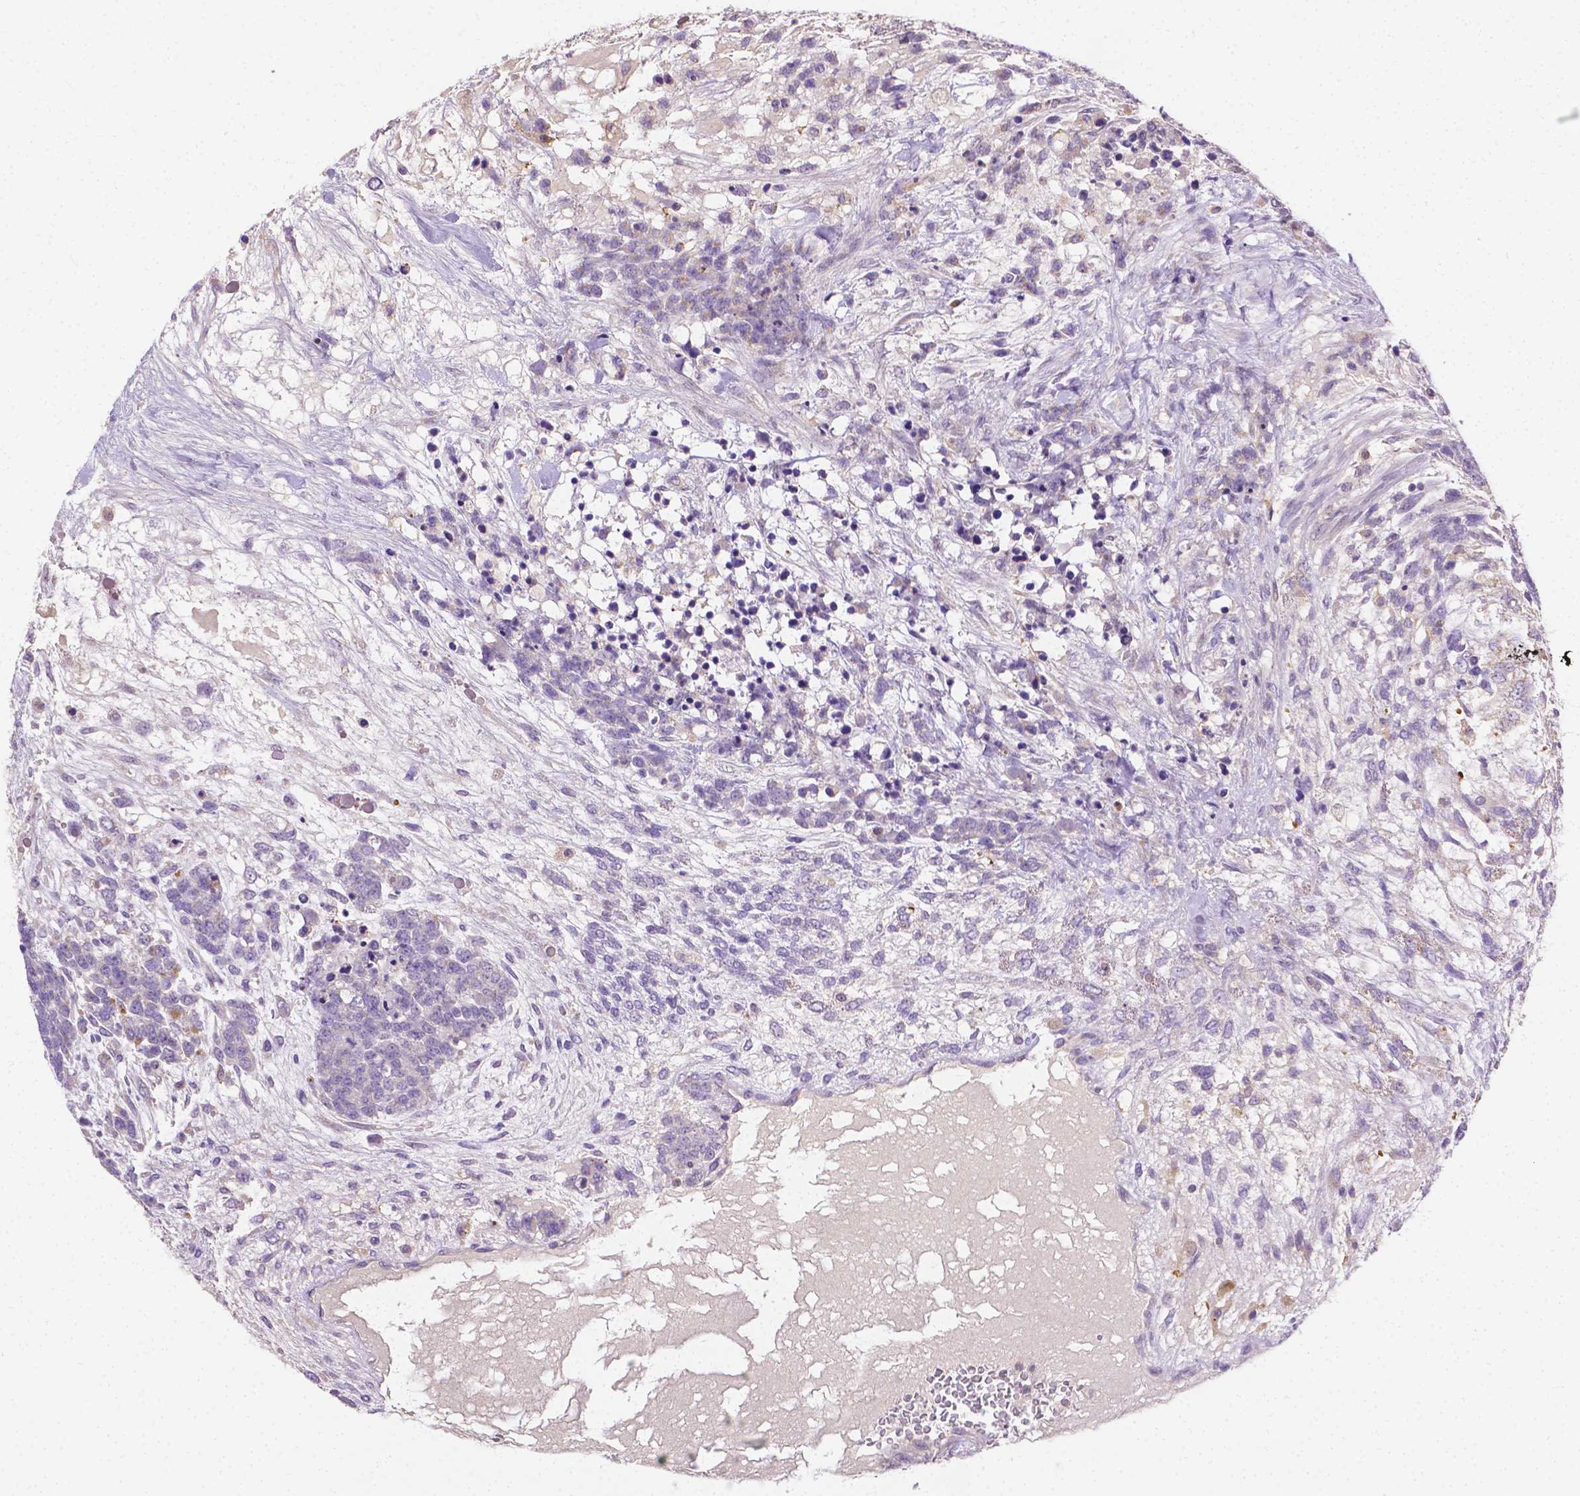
{"staining": {"intensity": "negative", "quantity": "none", "location": "none"}, "tissue": "testis cancer", "cell_type": "Tumor cells", "image_type": "cancer", "snomed": [{"axis": "morphology", "description": "Carcinoma, Embryonal, NOS"}, {"axis": "topography", "description": "Testis"}], "caption": "High power microscopy histopathology image of an IHC photomicrograph of testis cancer (embryonal carcinoma), revealing no significant staining in tumor cells.", "gene": "NXPH2", "patient": {"sex": "male", "age": 23}}